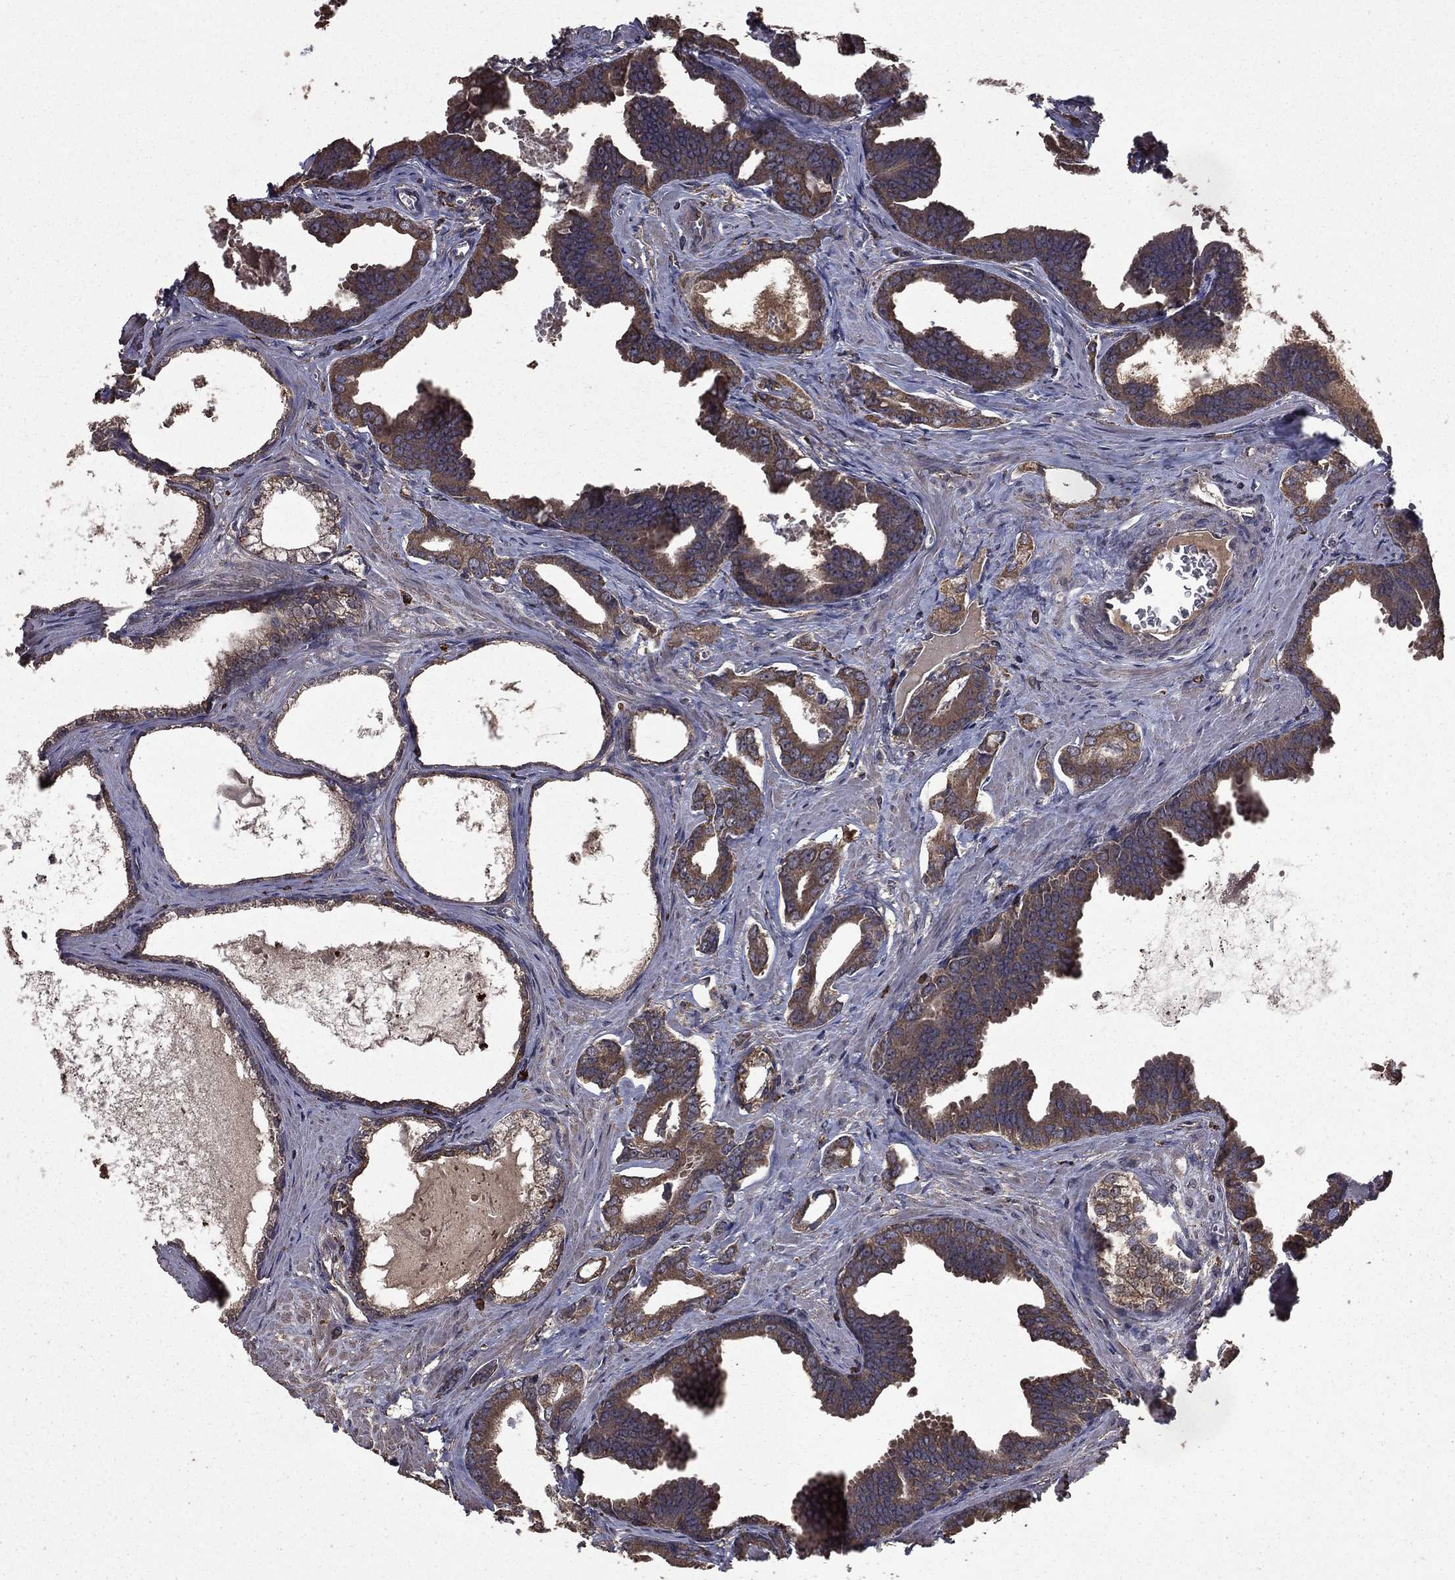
{"staining": {"intensity": "weak", "quantity": "25%-75%", "location": "cytoplasmic/membranous"}, "tissue": "prostate cancer", "cell_type": "Tumor cells", "image_type": "cancer", "snomed": [{"axis": "morphology", "description": "Adenocarcinoma, NOS"}, {"axis": "topography", "description": "Prostate"}], "caption": "Immunohistochemical staining of human prostate cancer exhibits low levels of weak cytoplasmic/membranous staining in about 25%-75% of tumor cells.", "gene": "BIRC6", "patient": {"sex": "male", "age": 66}}